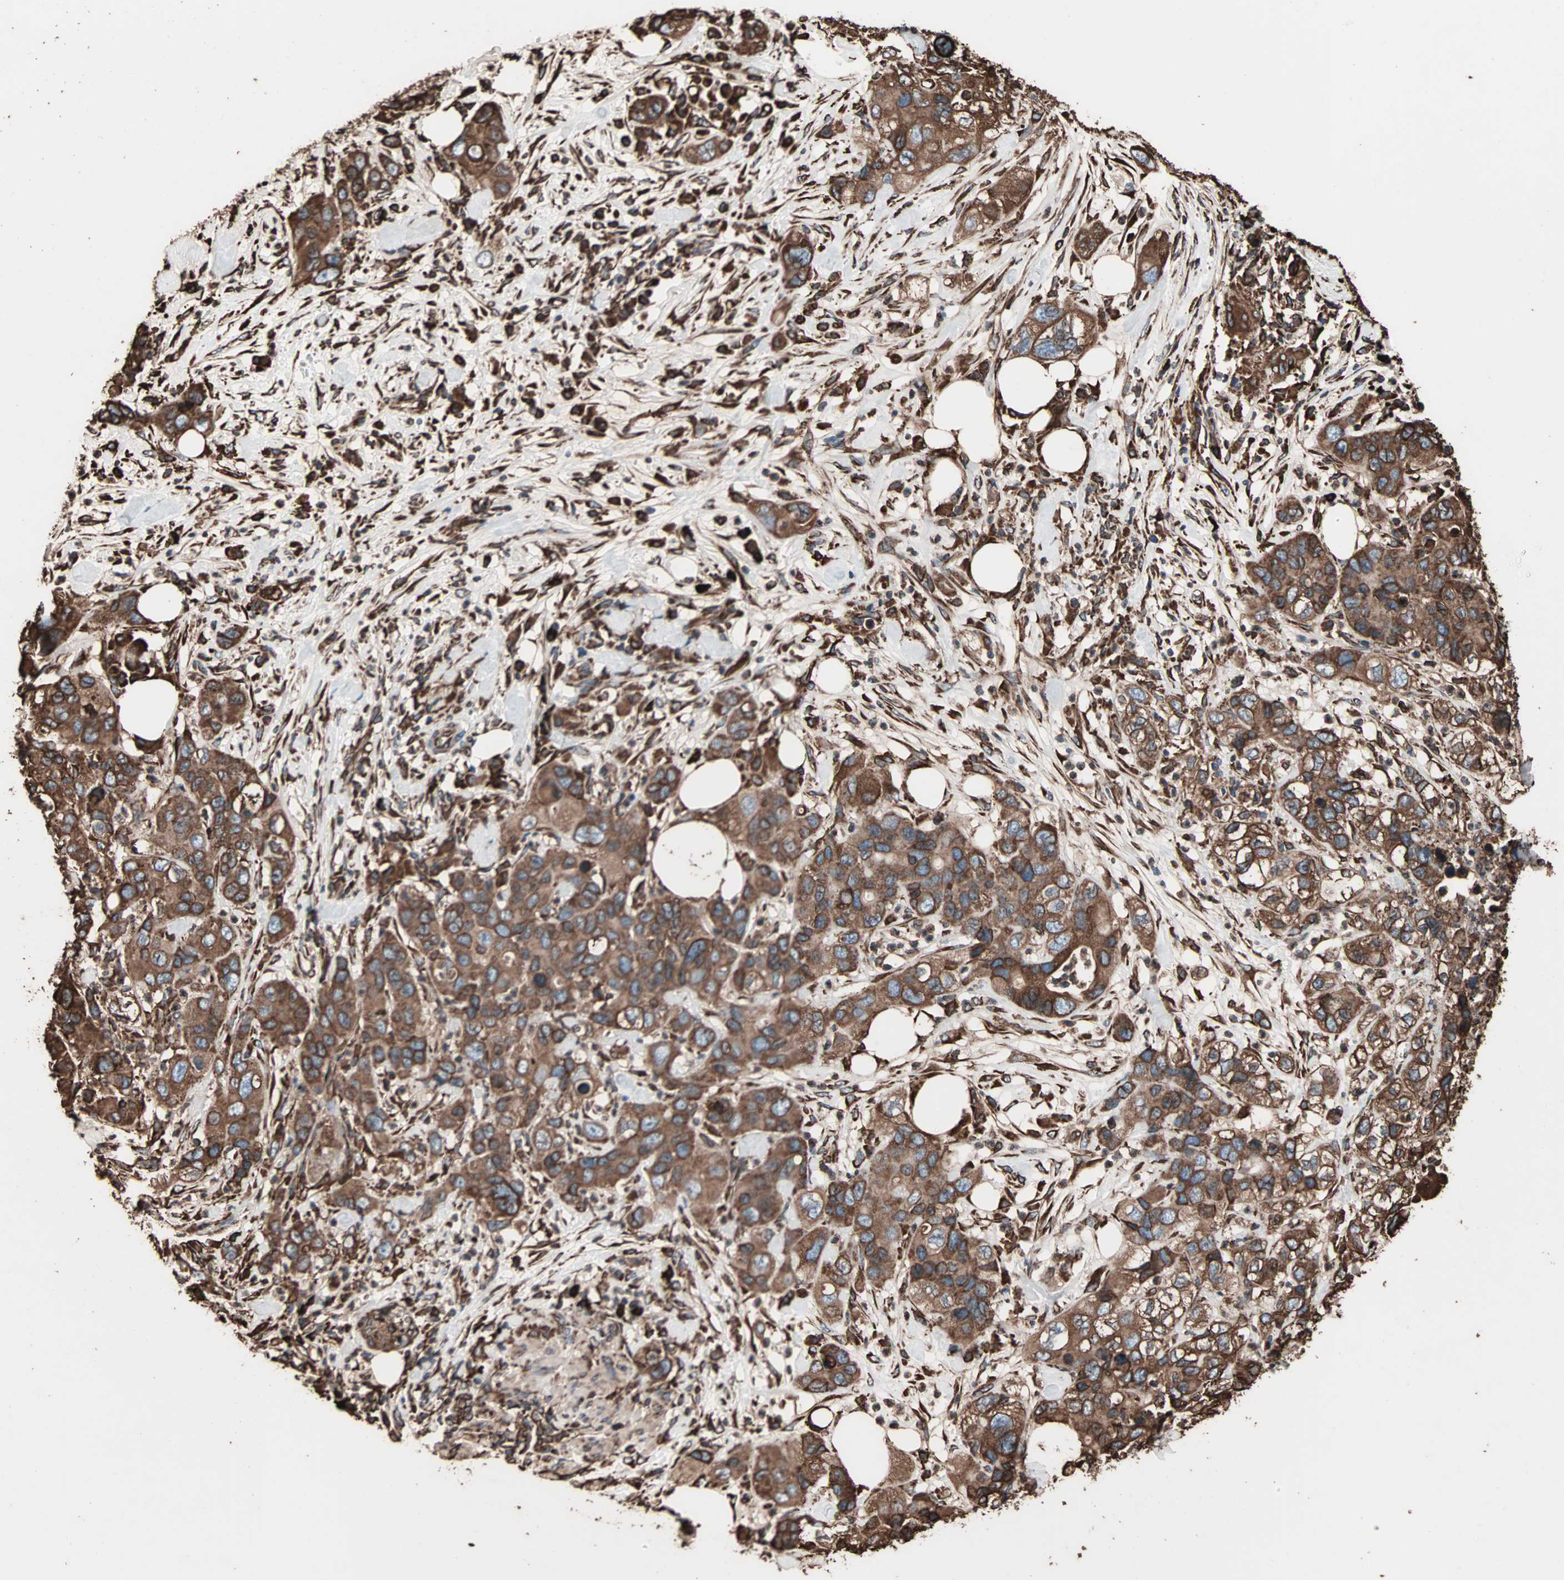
{"staining": {"intensity": "strong", "quantity": ">75%", "location": "cytoplasmic/membranous"}, "tissue": "pancreatic cancer", "cell_type": "Tumor cells", "image_type": "cancer", "snomed": [{"axis": "morphology", "description": "Adenocarcinoma, NOS"}, {"axis": "topography", "description": "Pancreas"}], "caption": "This photomicrograph shows IHC staining of pancreatic cancer, with high strong cytoplasmic/membranous staining in approximately >75% of tumor cells.", "gene": "HSP90B1", "patient": {"sex": "female", "age": 71}}